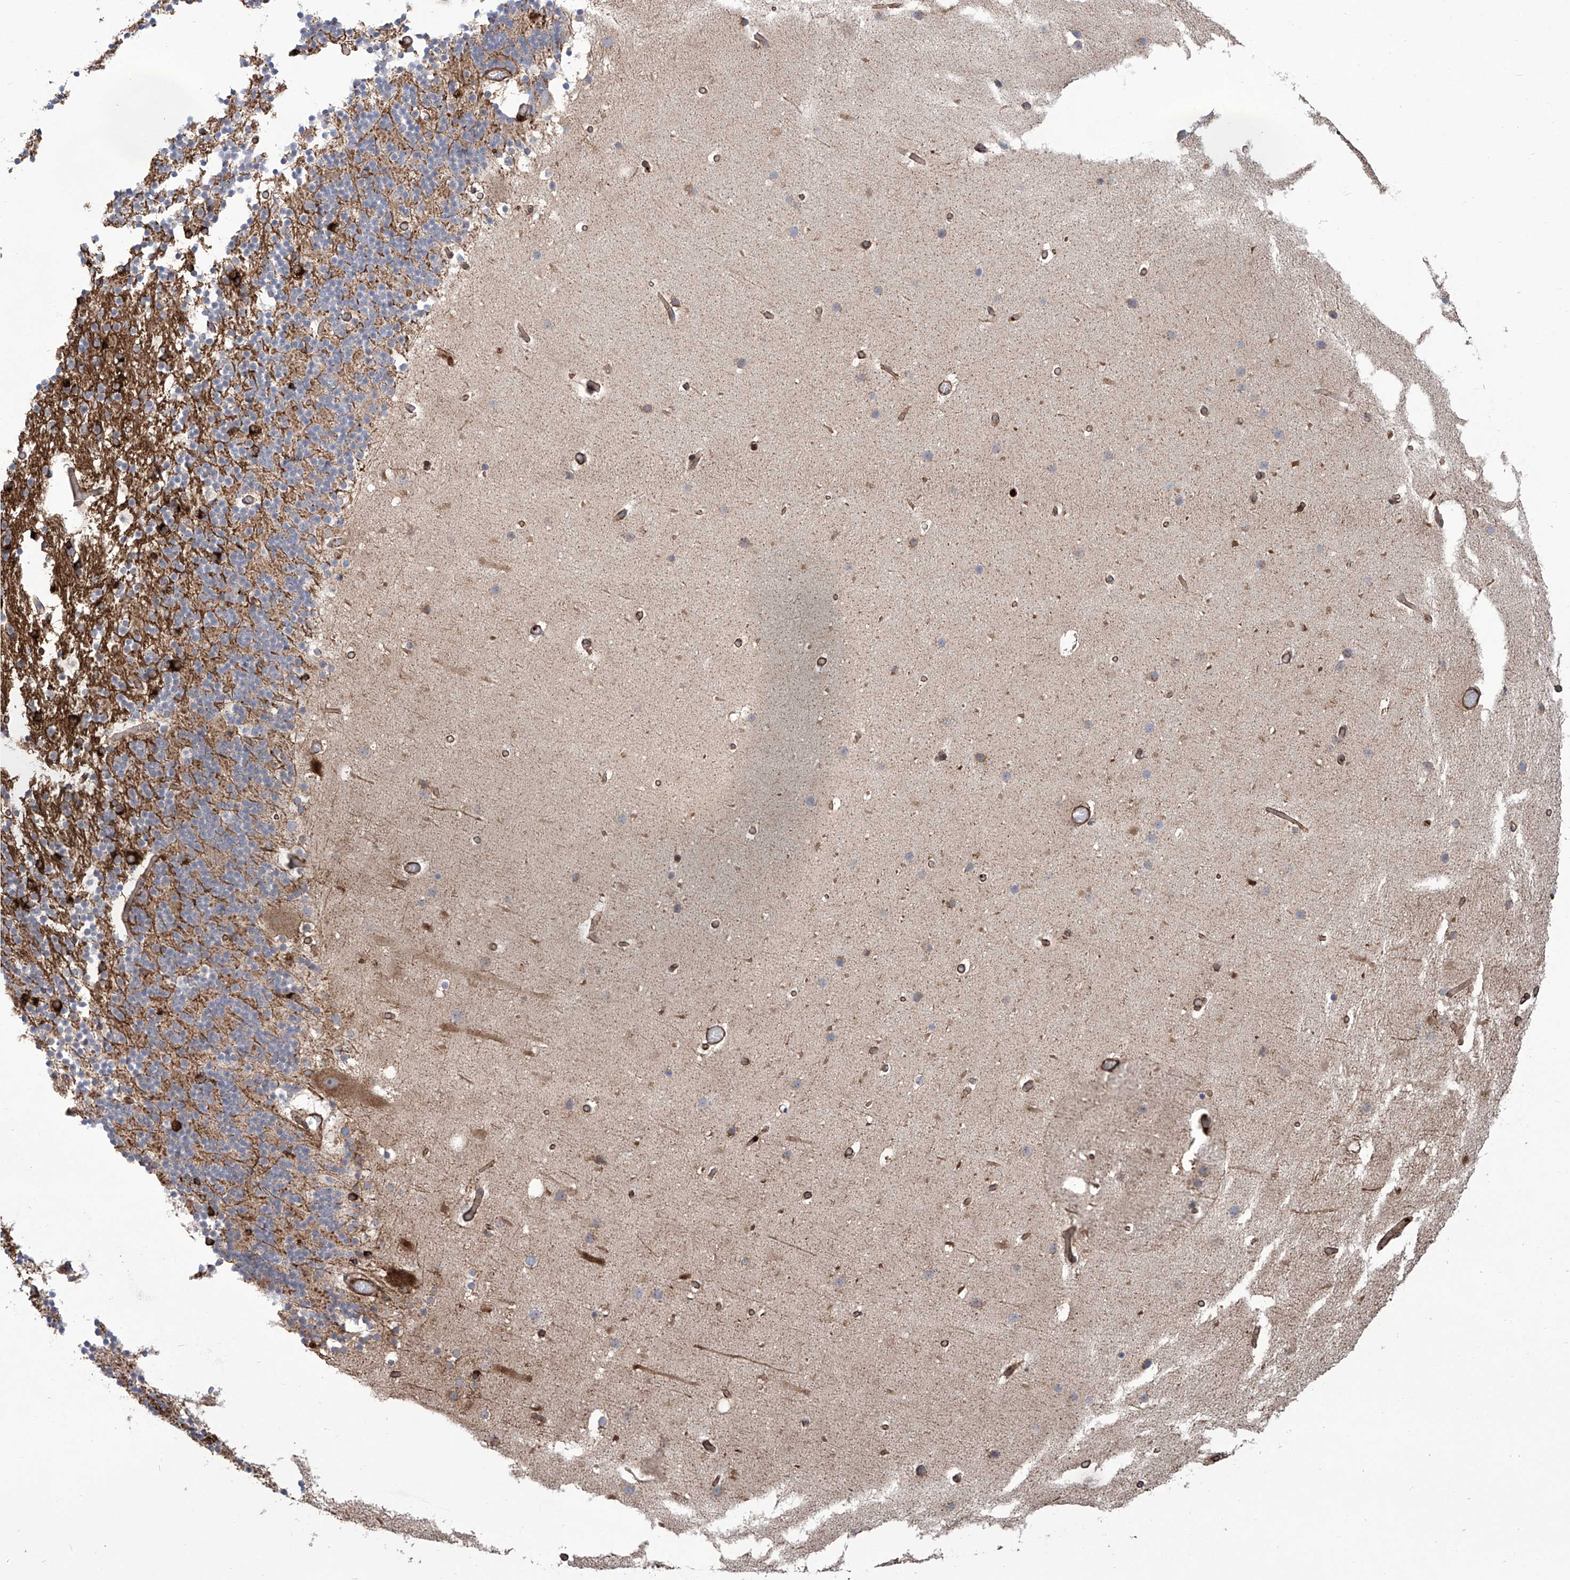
{"staining": {"intensity": "negative", "quantity": "none", "location": "none"}, "tissue": "cerebellum", "cell_type": "Cells in granular layer", "image_type": "normal", "snomed": [{"axis": "morphology", "description": "Normal tissue, NOS"}, {"axis": "topography", "description": "Cerebellum"}], "caption": "A high-resolution photomicrograph shows IHC staining of unremarkable cerebellum, which demonstrates no significant positivity in cells in granular layer.", "gene": "APAF1", "patient": {"sex": "male", "age": 57}}